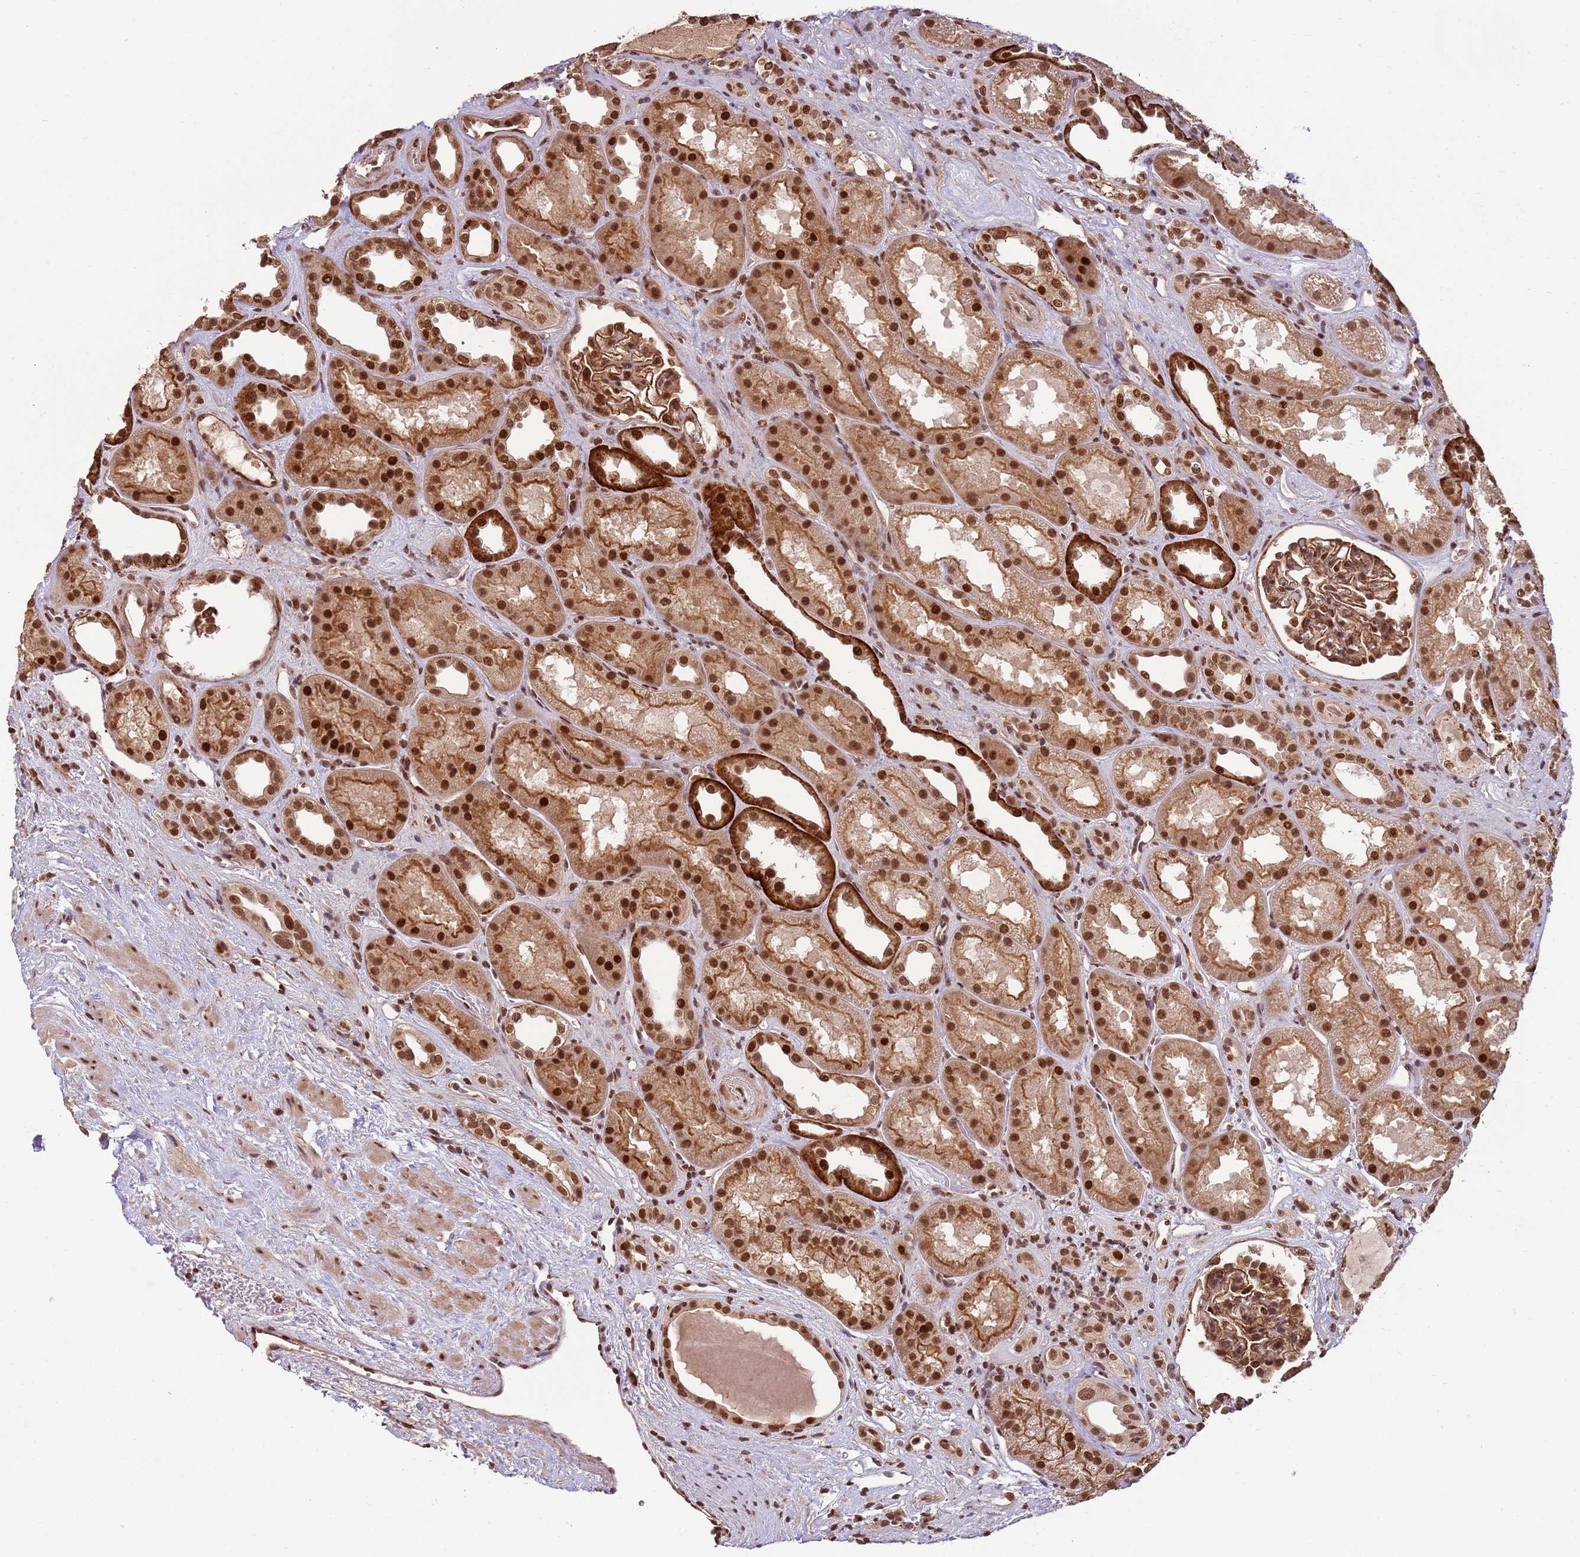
{"staining": {"intensity": "strong", "quantity": ">75%", "location": "cytoplasmic/membranous,nuclear"}, "tissue": "kidney", "cell_type": "Cells in glomeruli", "image_type": "normal", "snomed": [{"axis": "morphology", "description": "Normal tissue, NOS"}, {"axis": "topography", "description": "Kidney"}], "caption": "Protein staining by IHC displays strong cytoplasmic/membranous,nuclear positivity in about >75% of cells in glomeruli in normal kidney.", "gene": "ZBTB12", "patient": {"sex": "male", "age": 61}}